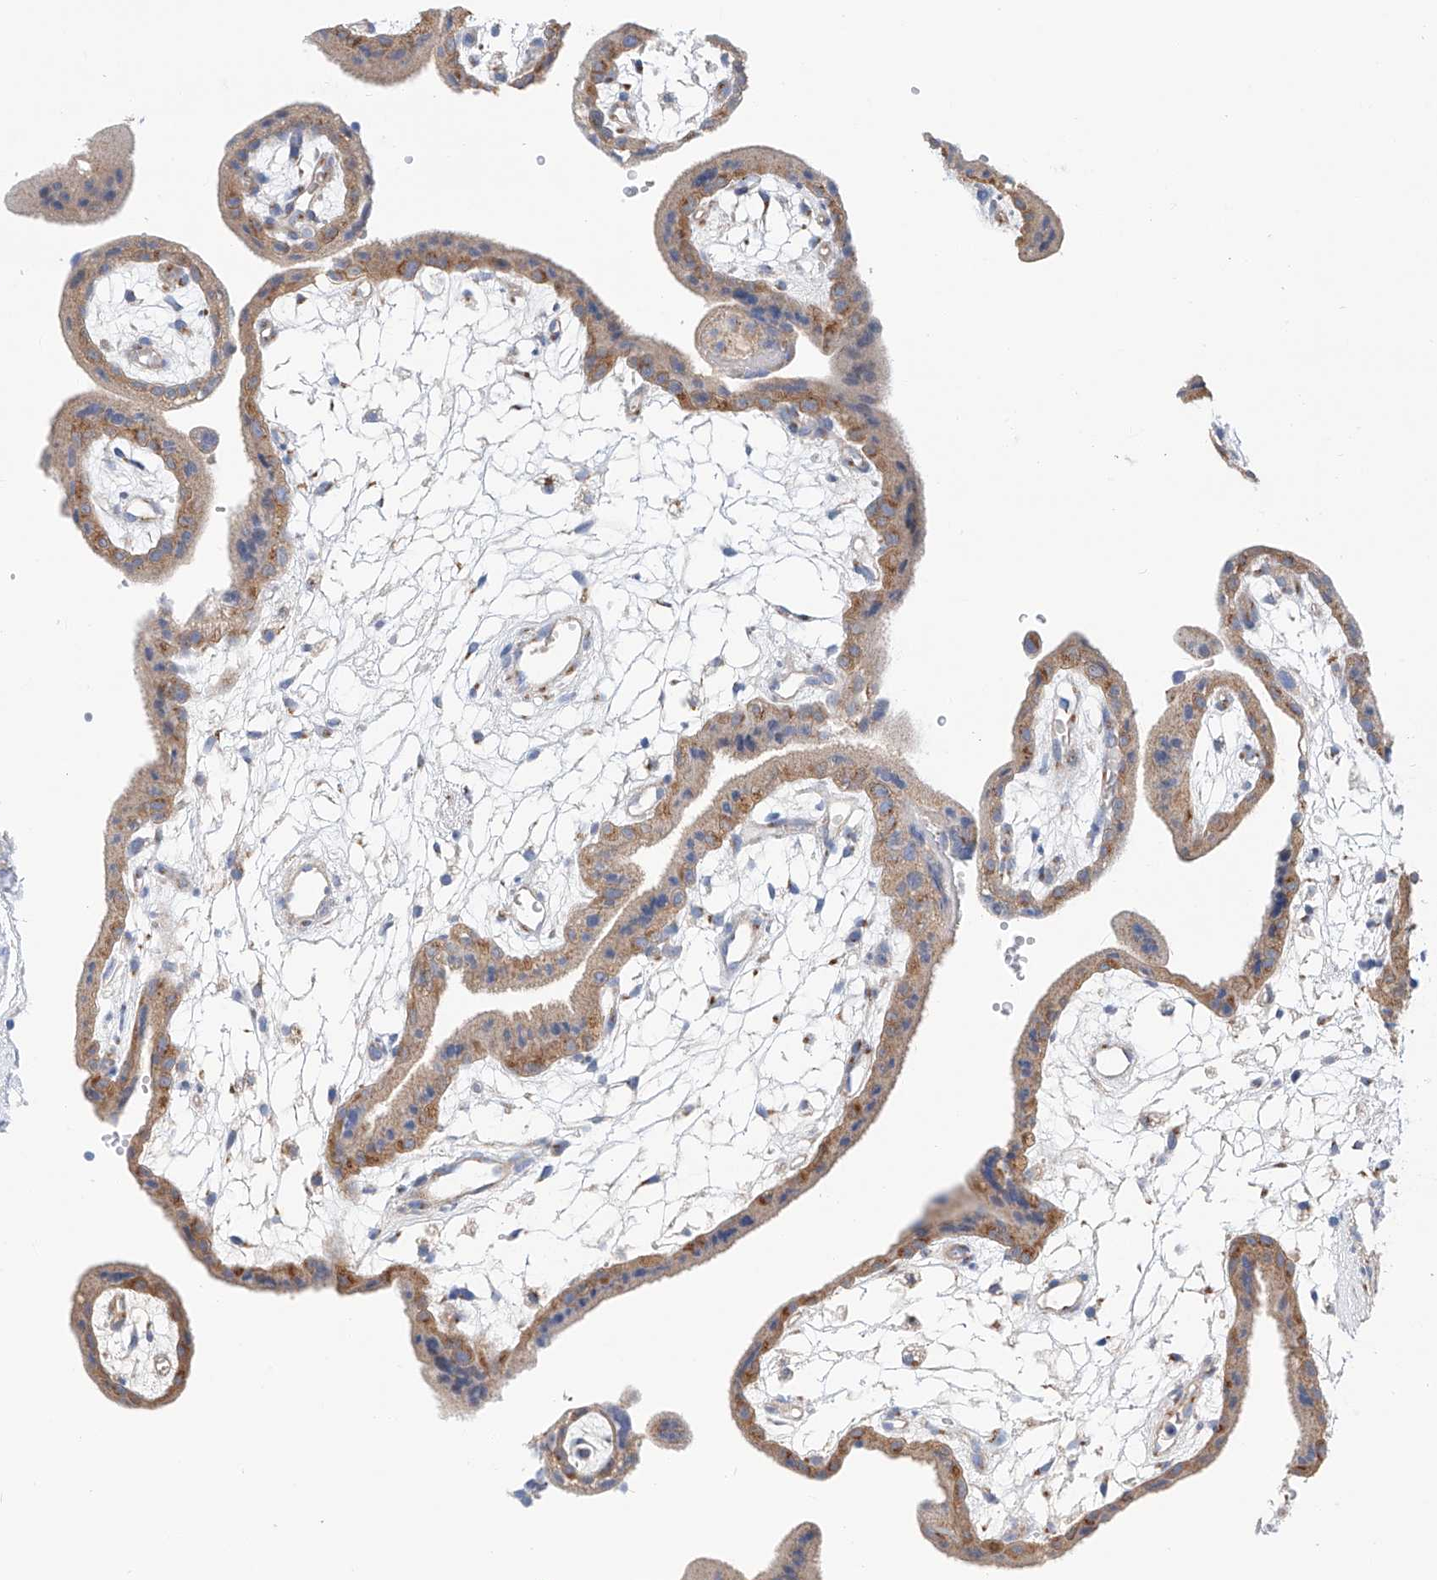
{"staining": {"intensity": "weak", "quantity": ">75%", "location": "cytoplasmic/membranous"}, "tissue": "placenta", "cell_type": "Decidual cells", "image_type": "normal", "snomed": [{"axis": "morphology", "description": "Normal tissue, NOS"}, {"axis": "topography", "description": "Placenta"}], "caption": "Weak cytoplasmic/membranous positivity is identified in about >75% of decidual cells in unremarkable placenta.", "gene": "SLC22A7", "patient": {"sex": "female", "age": 18}}